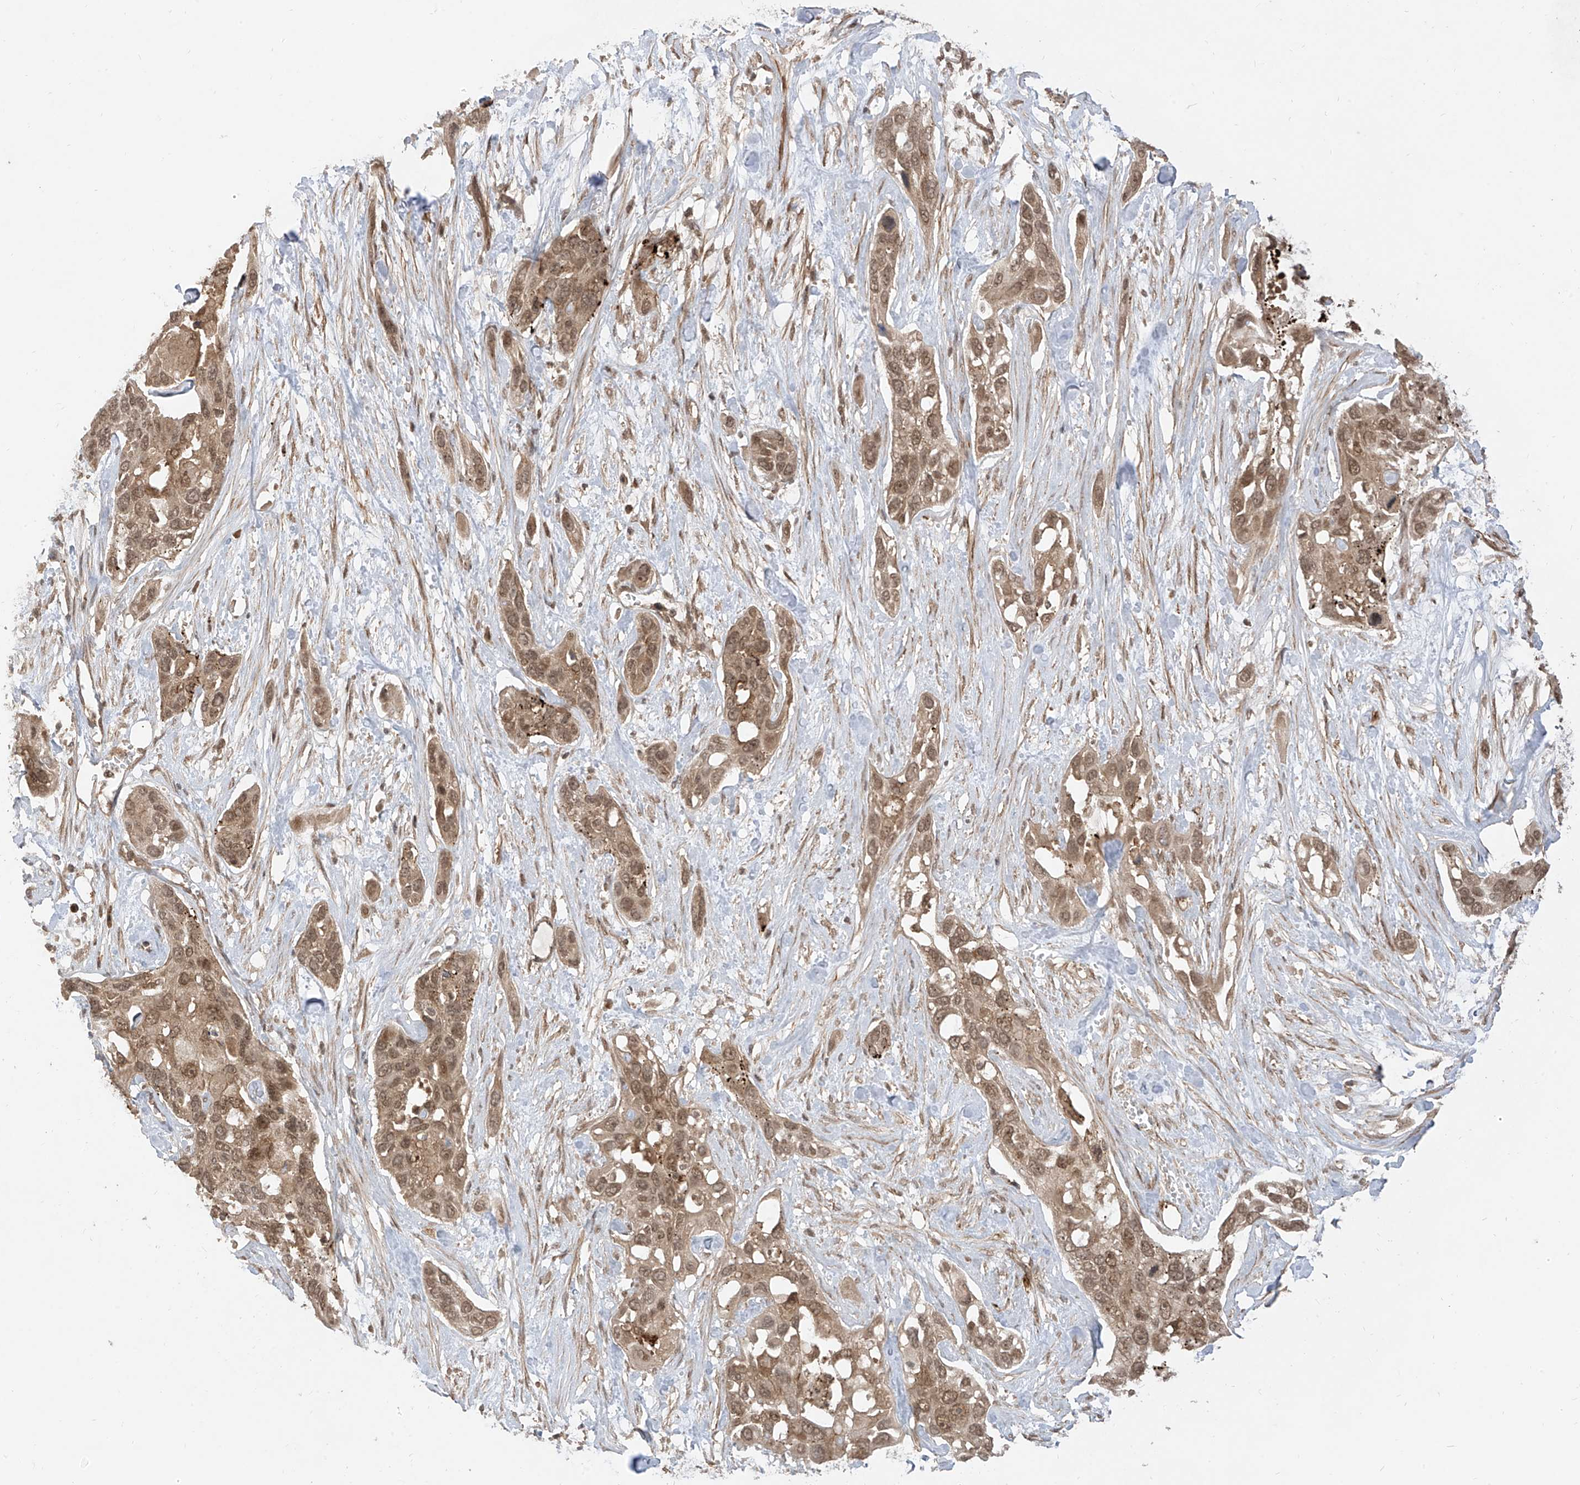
{"staining": {"intensity": "moderate", "quantity": ">75%", "location": "cytoplasmic/membranous,nuclear"}, "tissue": "pancreatic cancer", "cell_type": "Tumor cells", "image_type": "cancer", "snomed": [{"axis": "morphology", "description": "Adenocarcinoma, NOS"}, {"axis": "topography", "description": "Pancreas"}], "caption": "Pancreatic cancer (adenocarcinoma) tissue demonstrates moderate cytoplasmic/membranous and nuclear staining in approximately >75% of tumor cells, visualized by immunohistochemistry.", "gene": "LCOR", "patient": {"sex": "female", "age": 60}}